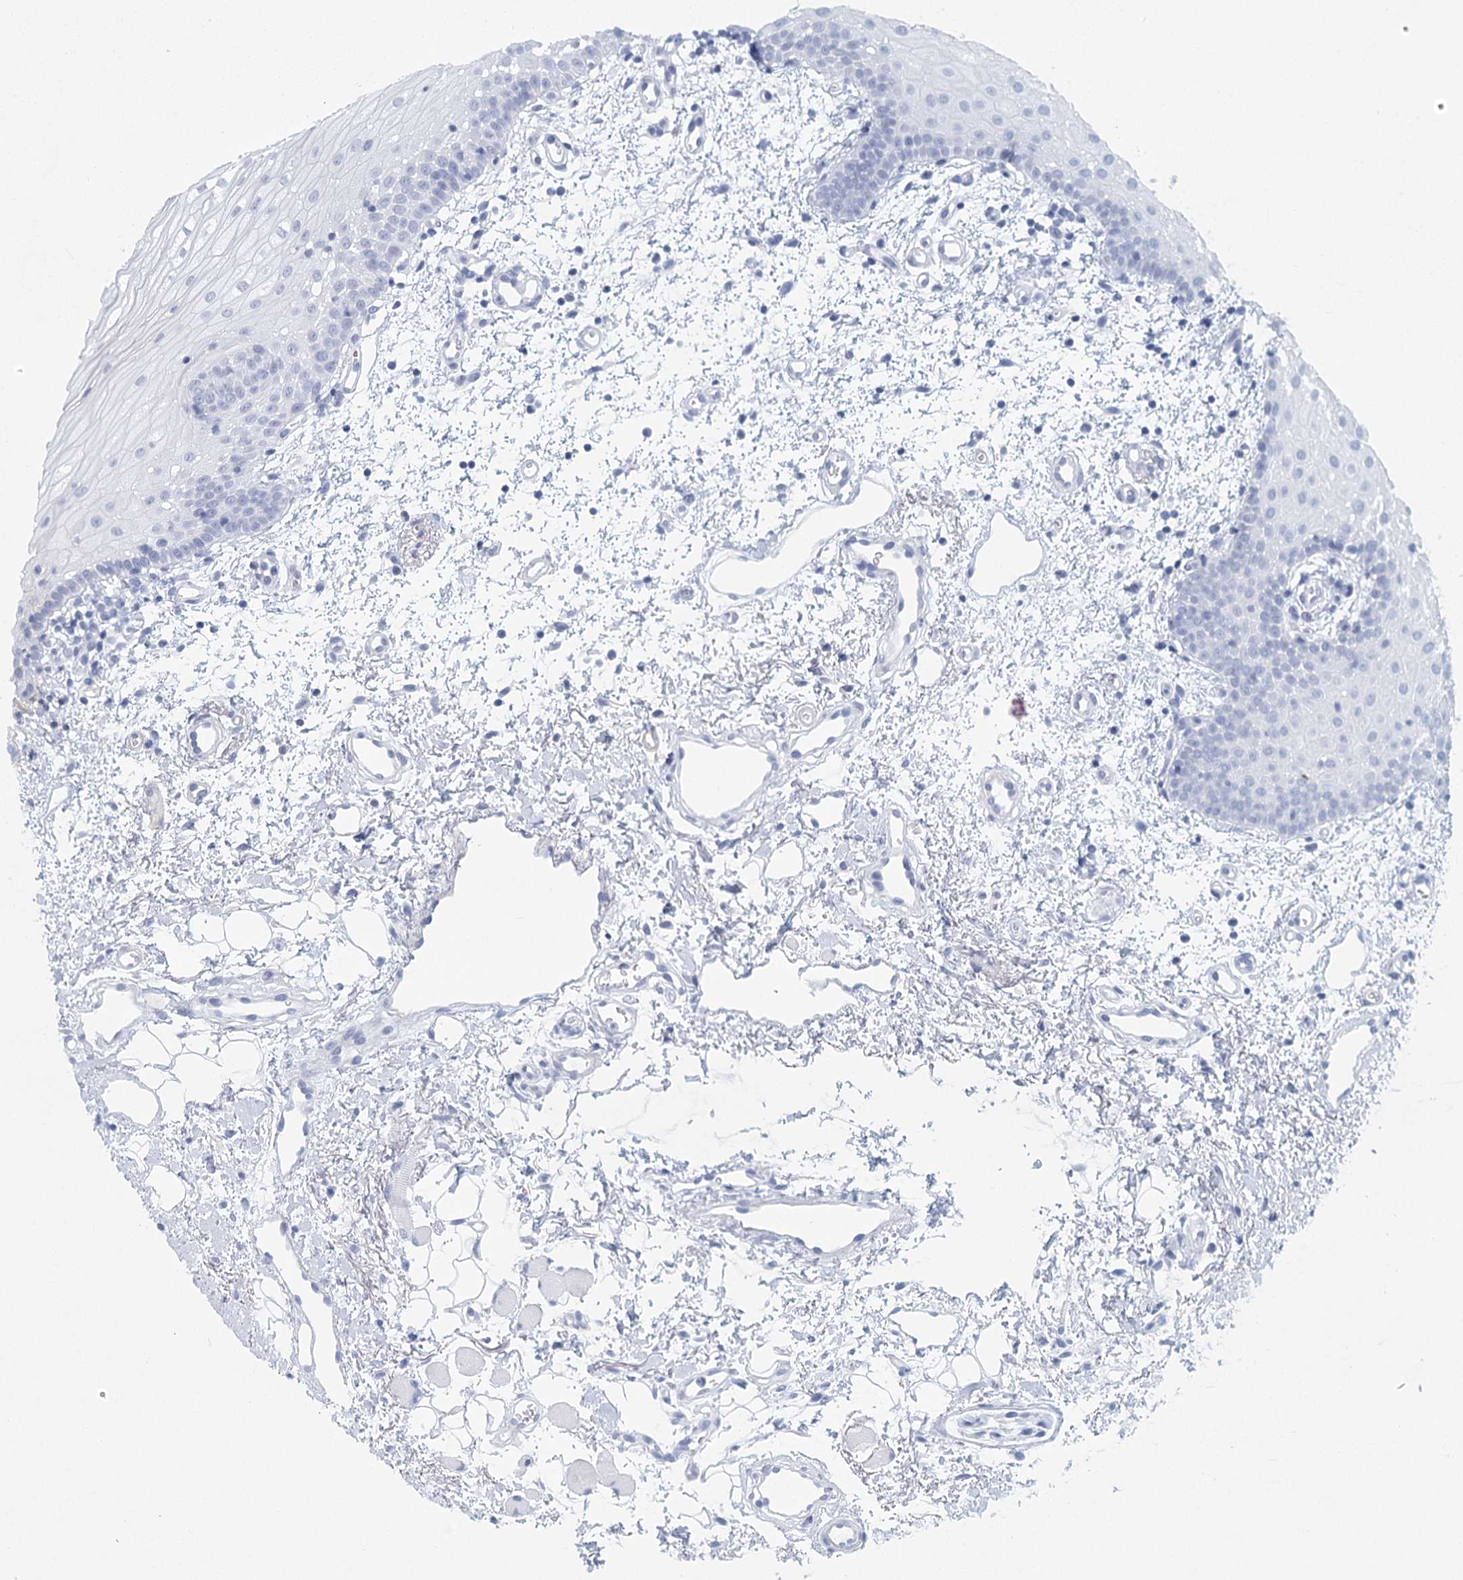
{"staining": {"intensity": "negative", "quantity": "none", "location": "none"}, "tissue": "oral mucosa", "cell_type": "Squamous epithelial cells", "image_type": "normal", "snomed": [{"axis": "morphology", "description": "Normal tissue, NOS"}, {"axis": "morphology", "description": "Squamous cell carcinoma, NOS"}, {"axis": "topography", "description": "Oral tissue"}, {"axis": "topography", "description": "Head-Neck"}], "caption": "There is no significant expression in squamous epithelial cells of oral mucosa. (Brightfield microscopy of DAB IHC at high magnification).", "gene": "IFT46", "patient": {"sex": "male", "age": 68}}